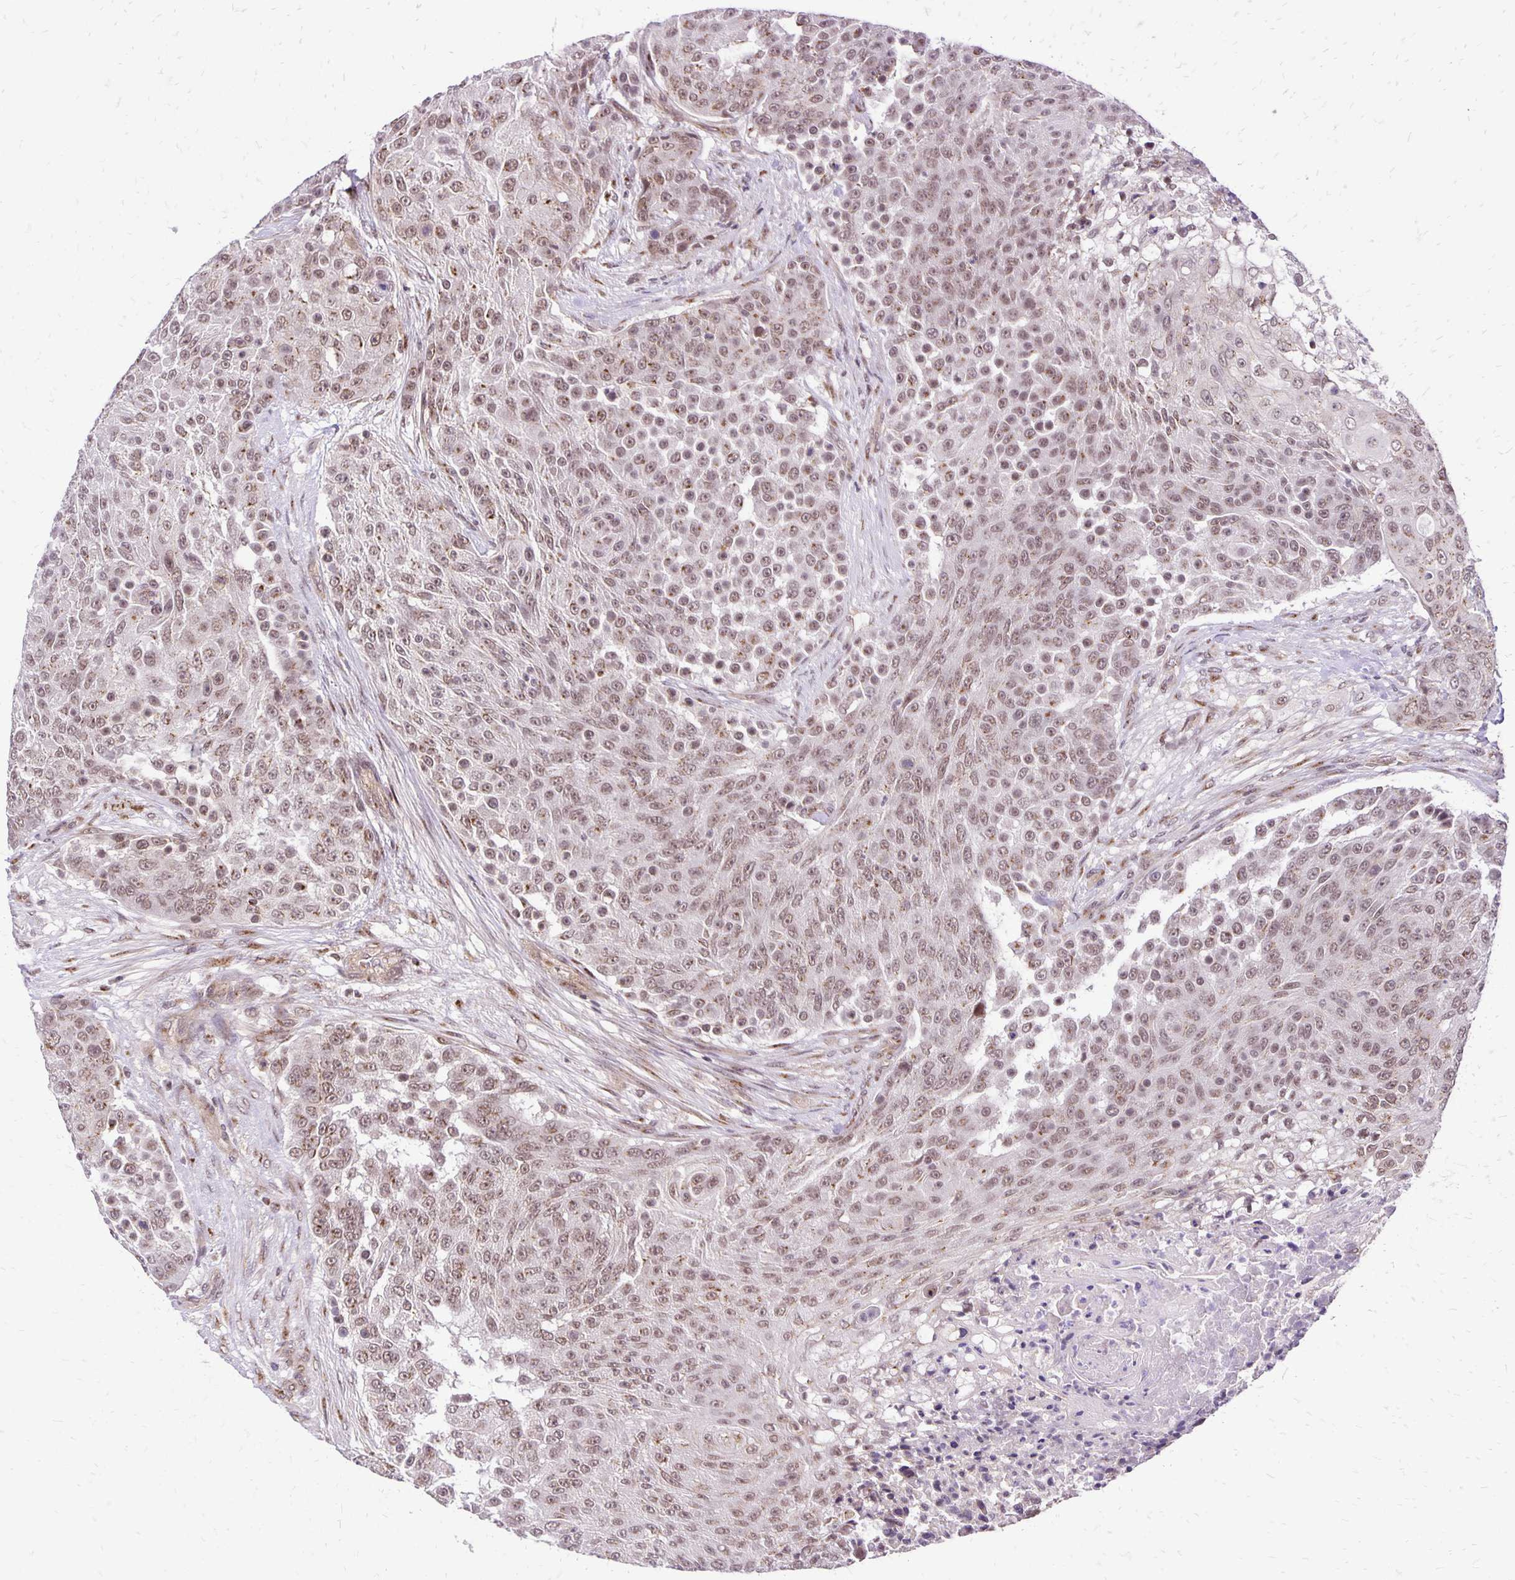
{"staining": {"intensity": "weak", "quantity": ">75%", "location": "cytoplasmic/membranous,nuclear"}, "tissue": "urothelial cancer", "cell_type": "Tumor cells", "image_type": "cancer", "snomed": [{"axis": "morphology", "description": "Urothelial carcinoma, High grade"}, {"axis": "topography", "description": "Urinary bladder"}], "caption": "Human urothelial cancer stained for a protein (brown) displays weak cytoplasmic/membranous and nuclear positive expression in approximately >75% of tumor cells.", "gene": "GOLGA5", "patient": {"sex": "female", "age": 63}}